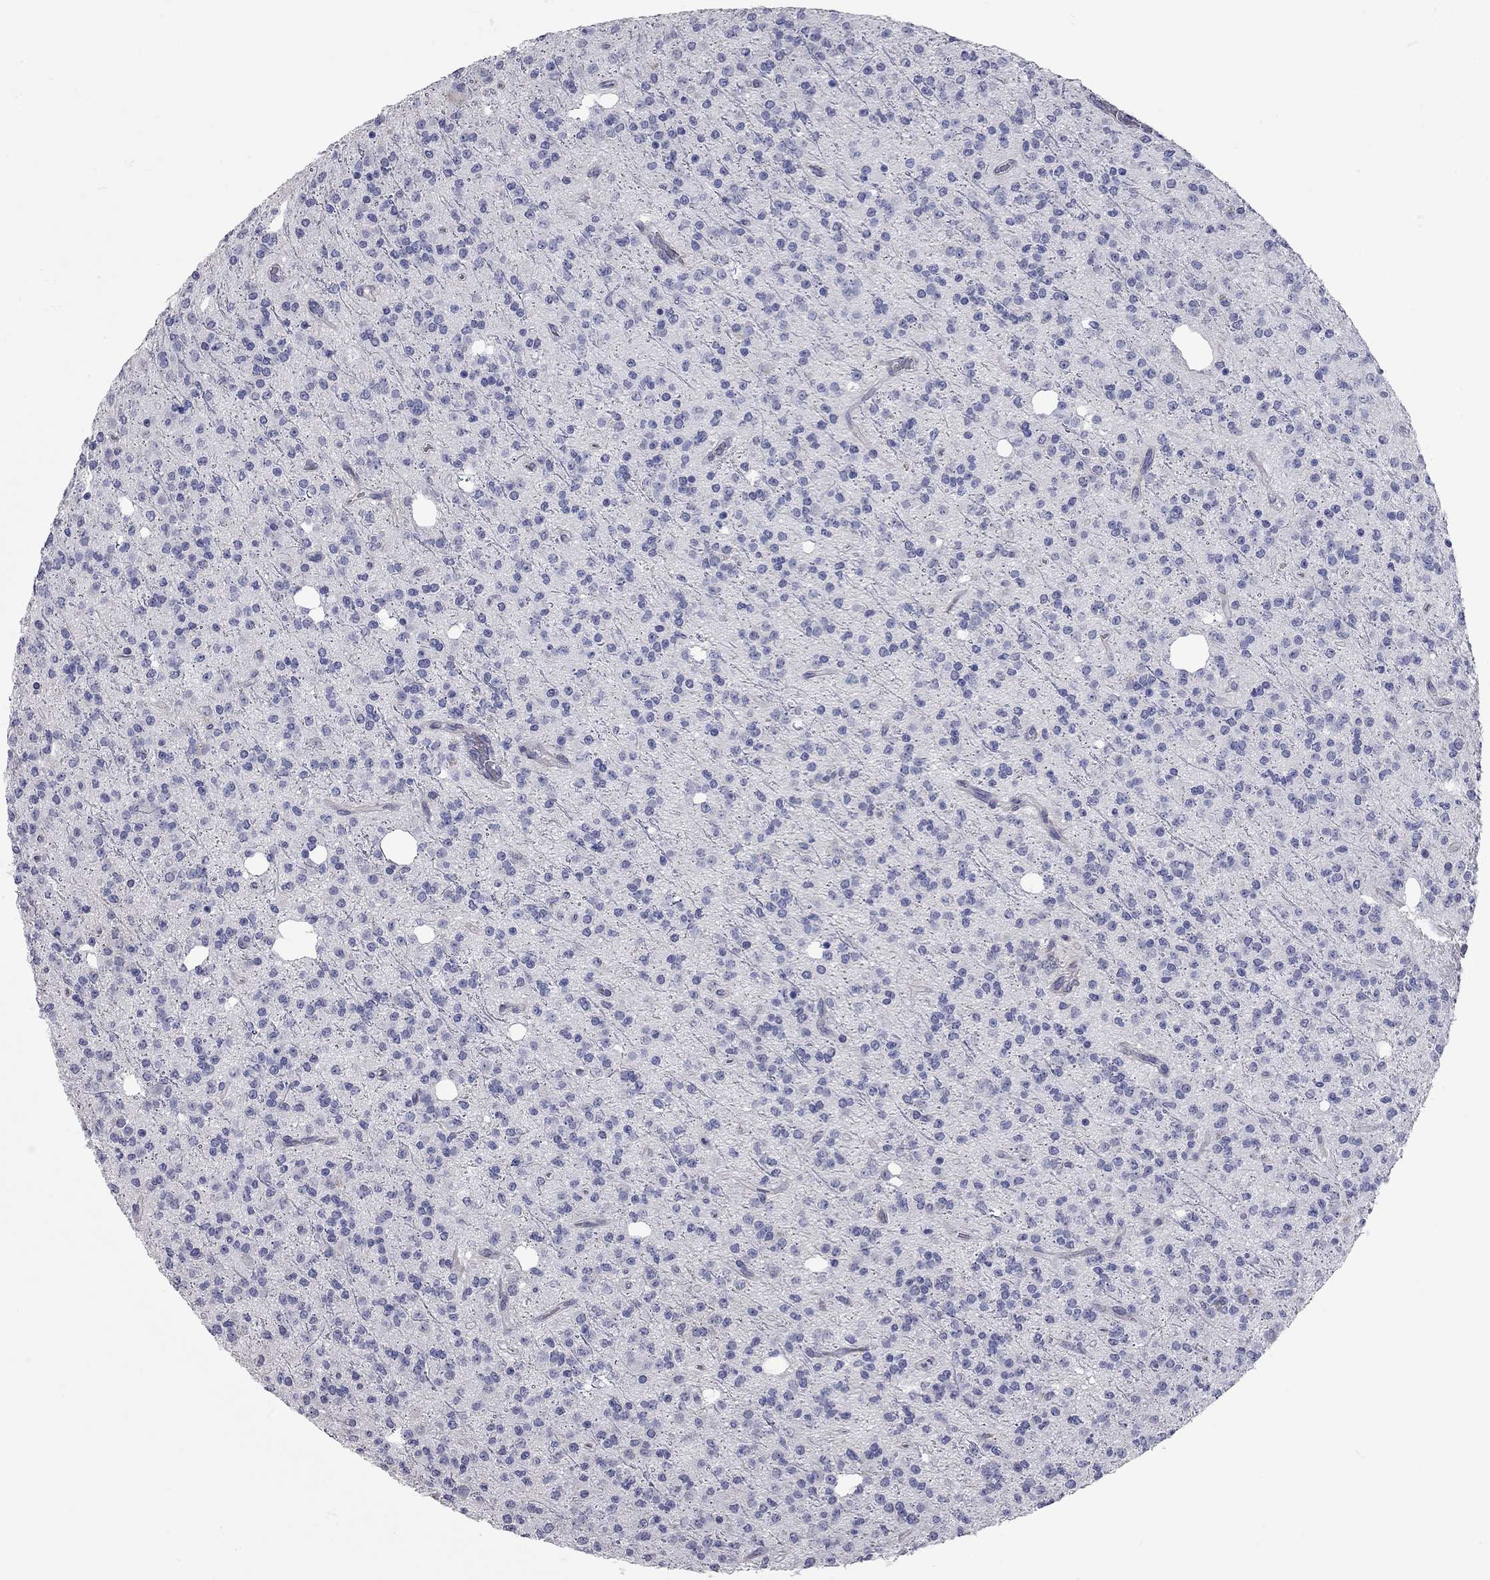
{"staining": {"intensity": "negative", "quantity": "none", "location": "none"}, "tissue": "glioma", "cell_type": "Tumor cells", "image_type": "cancer", "snomed": [{"axis": "morphology", "description": "Glioma, malignant, Low grade"}, {"axis": "topography", "description": "Brain"}], "caption": "Tumor cells are negative for brown protein staining in malignant glioma (low-grade).", "gene": "XAGE2", "patient": {"sex": "male", "age": 27}}